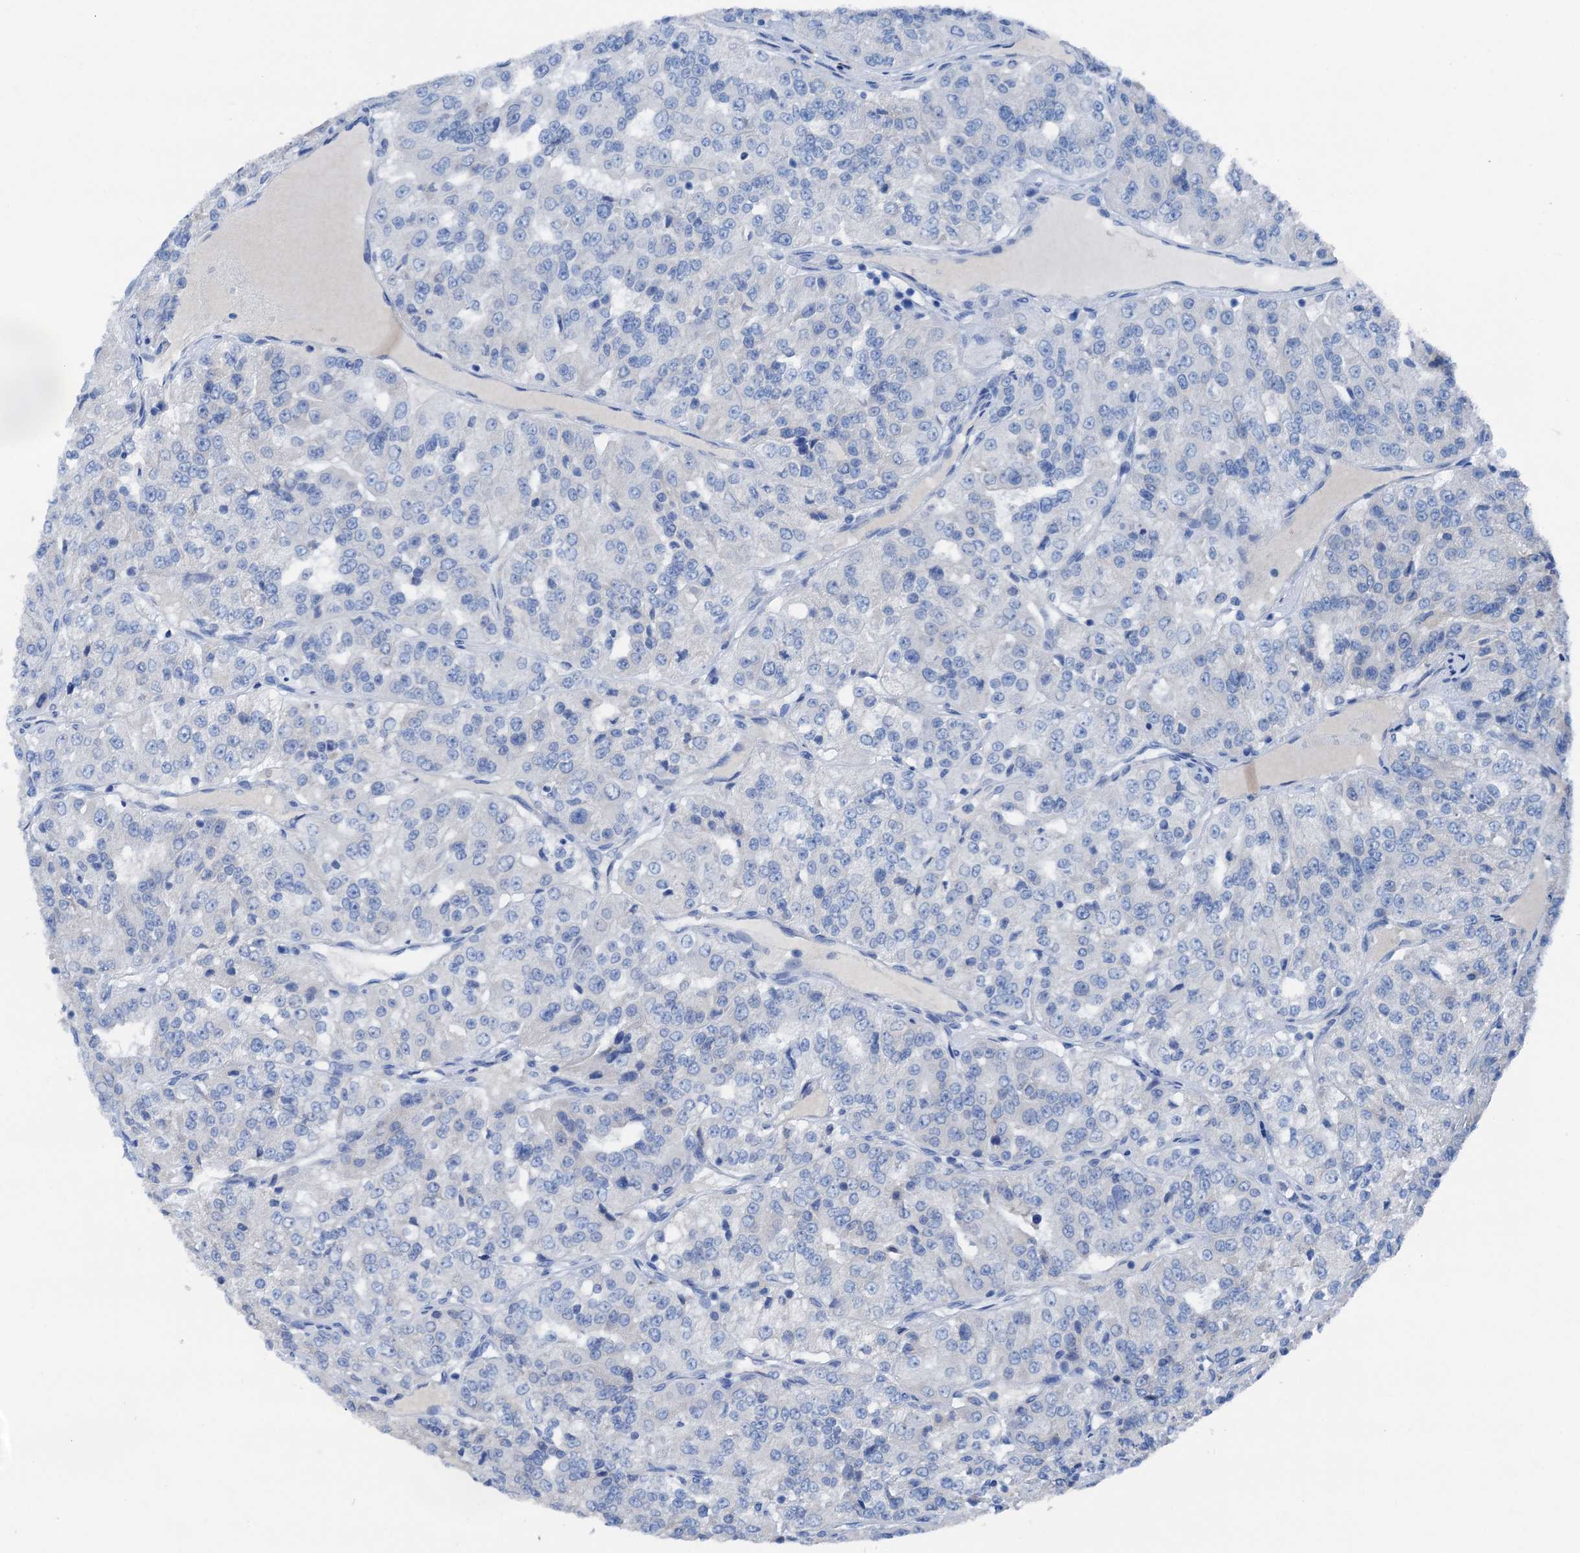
{"staining": {"intensity": "negative", "quantity": "none", "location": "none"}, "tissue": "renal cancer", "cell_type": "Tumor cells", "image_type": "cancer", "snomed": [{"axis": "morphology", "description": "Adenocarcinoma, NOS"}, {"axis": "topography", "description": "Kidney"}], "caption": "Renal adenocarcinoma was stained to show a protein in brown. There is no significant positivity in tumor cells.", "gene": "C1QTNF4", "patient": {"sex": "female", "age": 63}}